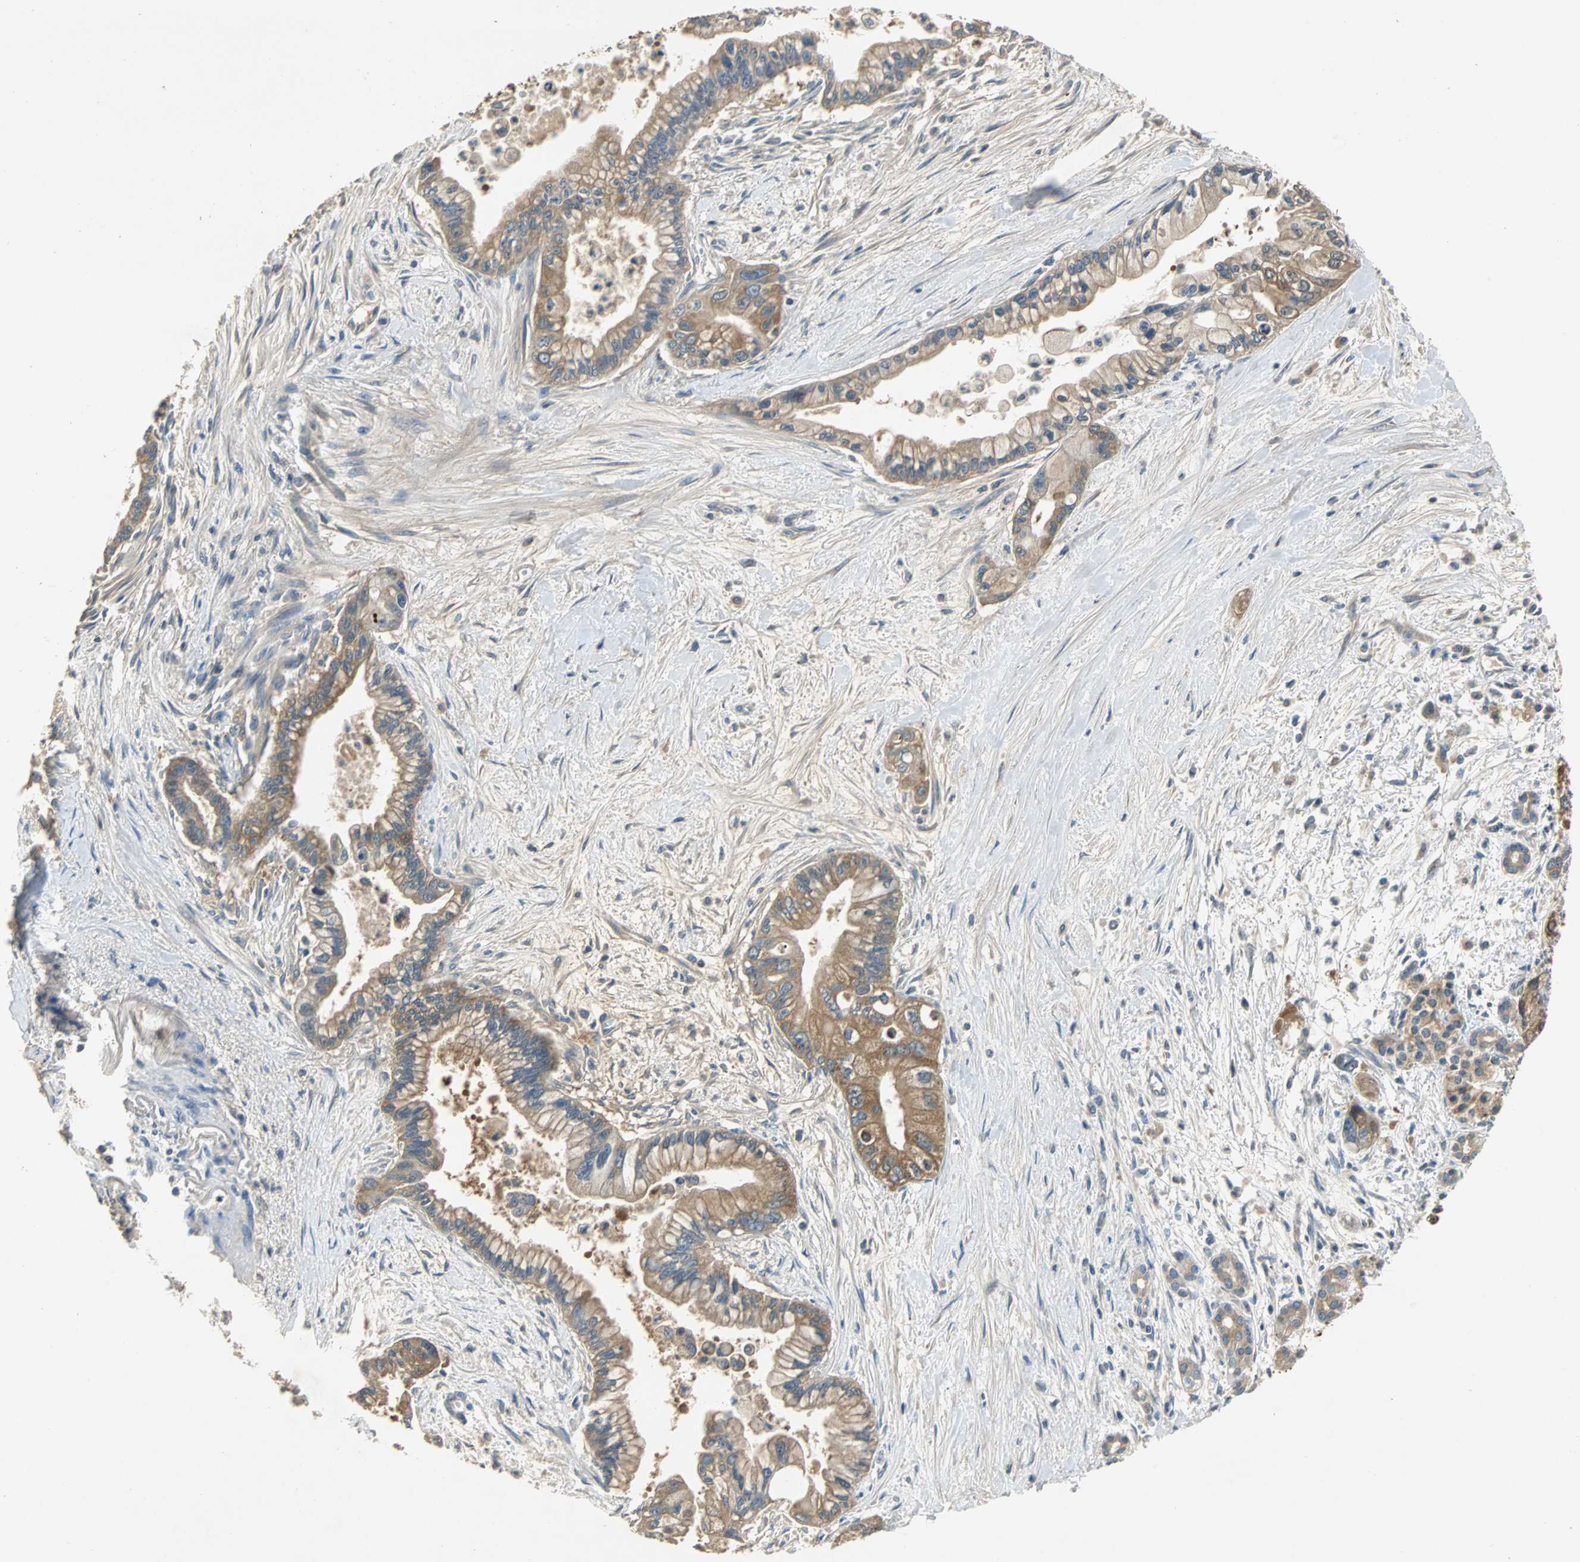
{"staining": {"intensity": "moderate", "quantity": ">75%", "location": "cytoplasmic/membranous"}, "tissue": "pancreatic cancer", "cell_type": "Tumor cells", "image_type": "cancer", "snomed": [{"axis": "morphology", "description": "Adenocarcinoma, NOS"}, {"axis": "topography", "description": "Pancreas"}], "caption": "Tumor cells demonstrate medium levels of moderate cytoplasmic/membranous staining in about >75% of cells in human adenocarcinoma (pancreatic).", "gene": "ABHD2", "patient": {"sex": "male", "age": 70}}